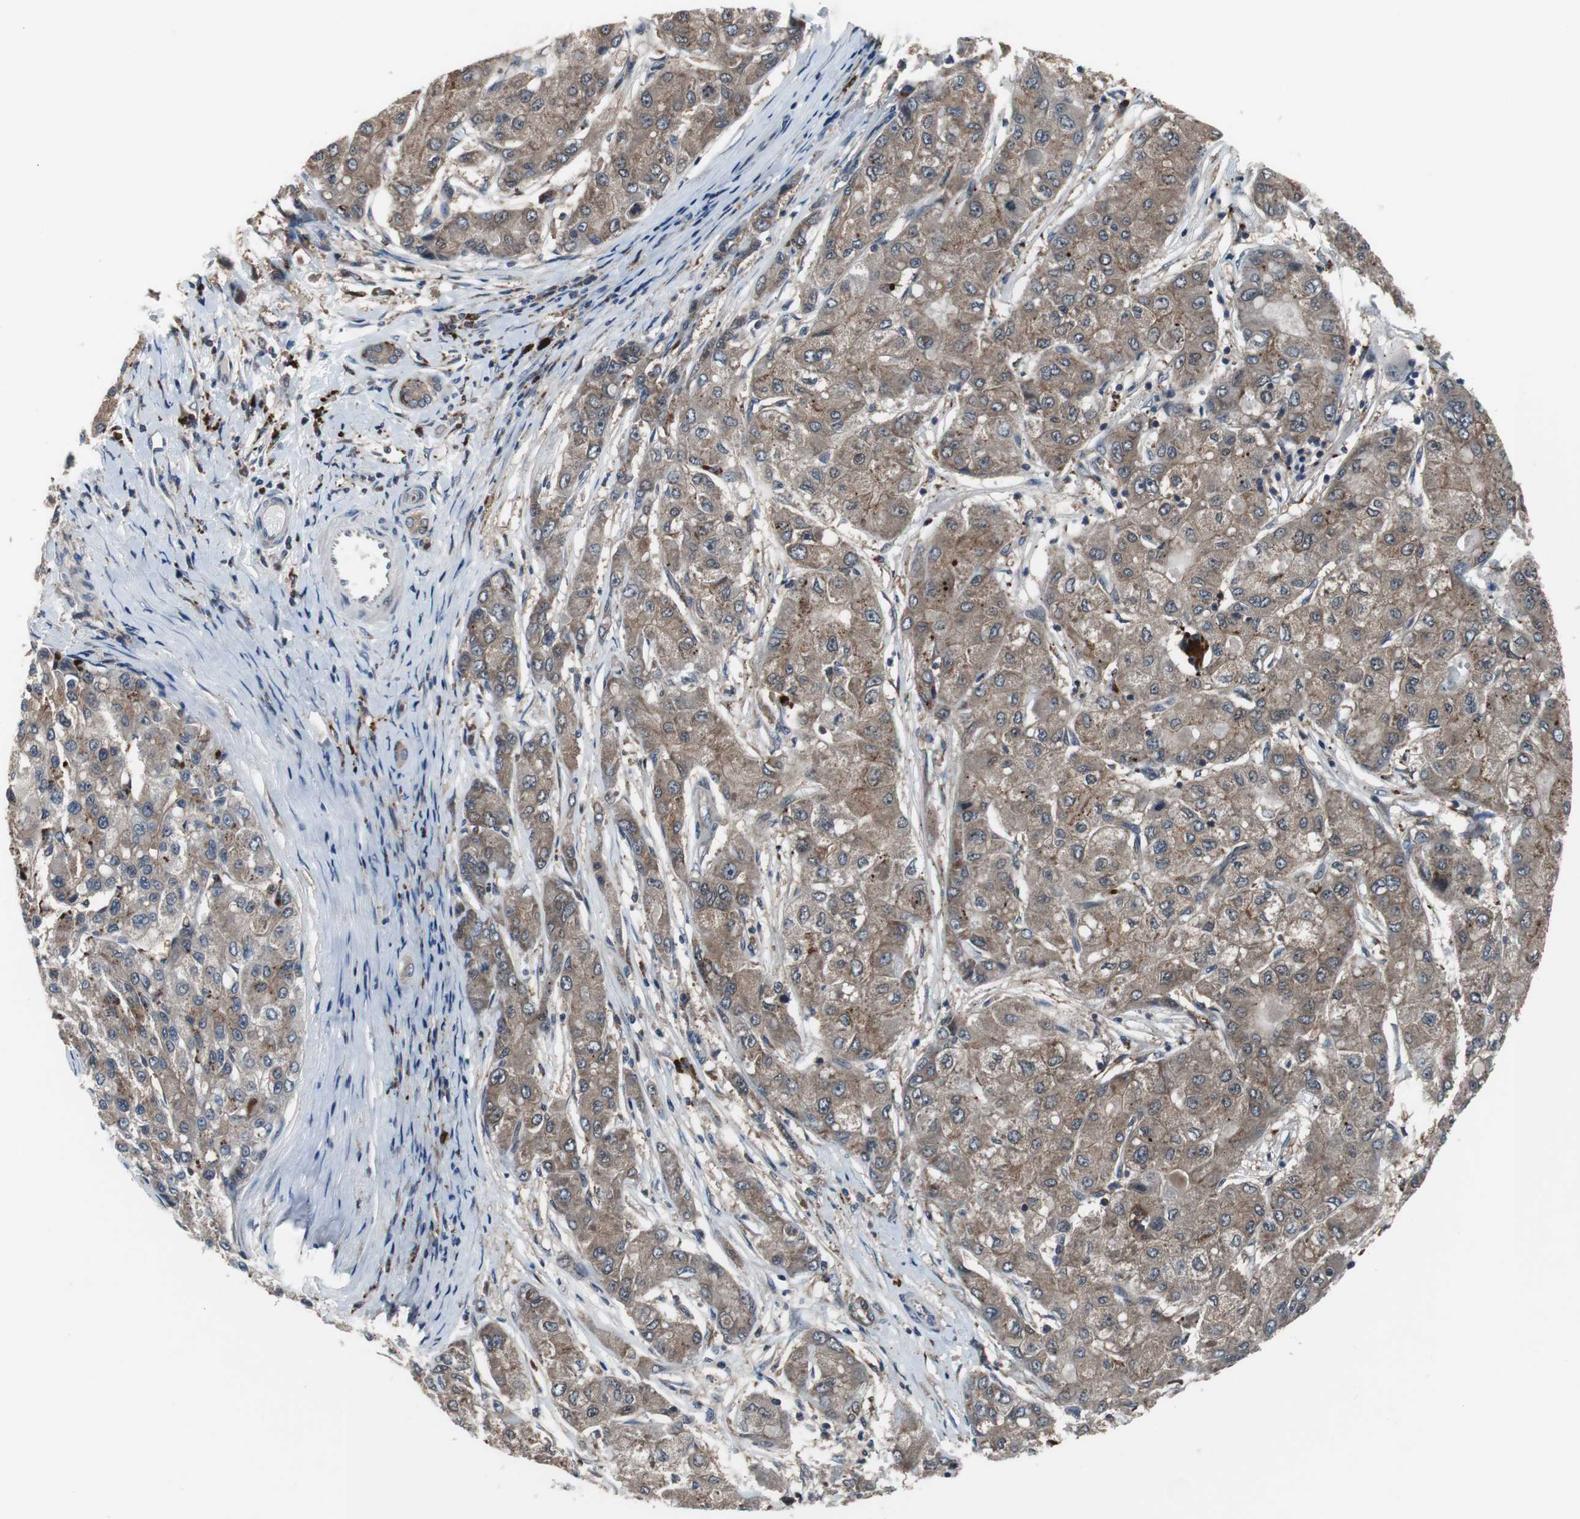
{"staining": {"intensity": "weak", "quantity": ">75%", "location": "cytoplasmic/membranous"}, "tissue": "liver cancer", "cell_type": "Tumor cells", "image_type": "cancer", "snomed": [{"axis": "morphology", "description": "Carcinoma, Hepatocellular, NOS"}, {"axis": "topography", "description": "Liver"}], "caption": "DAB (3,3'-diaminobenzidine) immunohistochemical staining of human liver cancer (hepatocellular carcinoma) reveals weak cytoplasmic/membranous protein staining in approximately >75% of tumor cells.", "gene": "PAK1", "patient": {"sex": "male", "age": 80}}